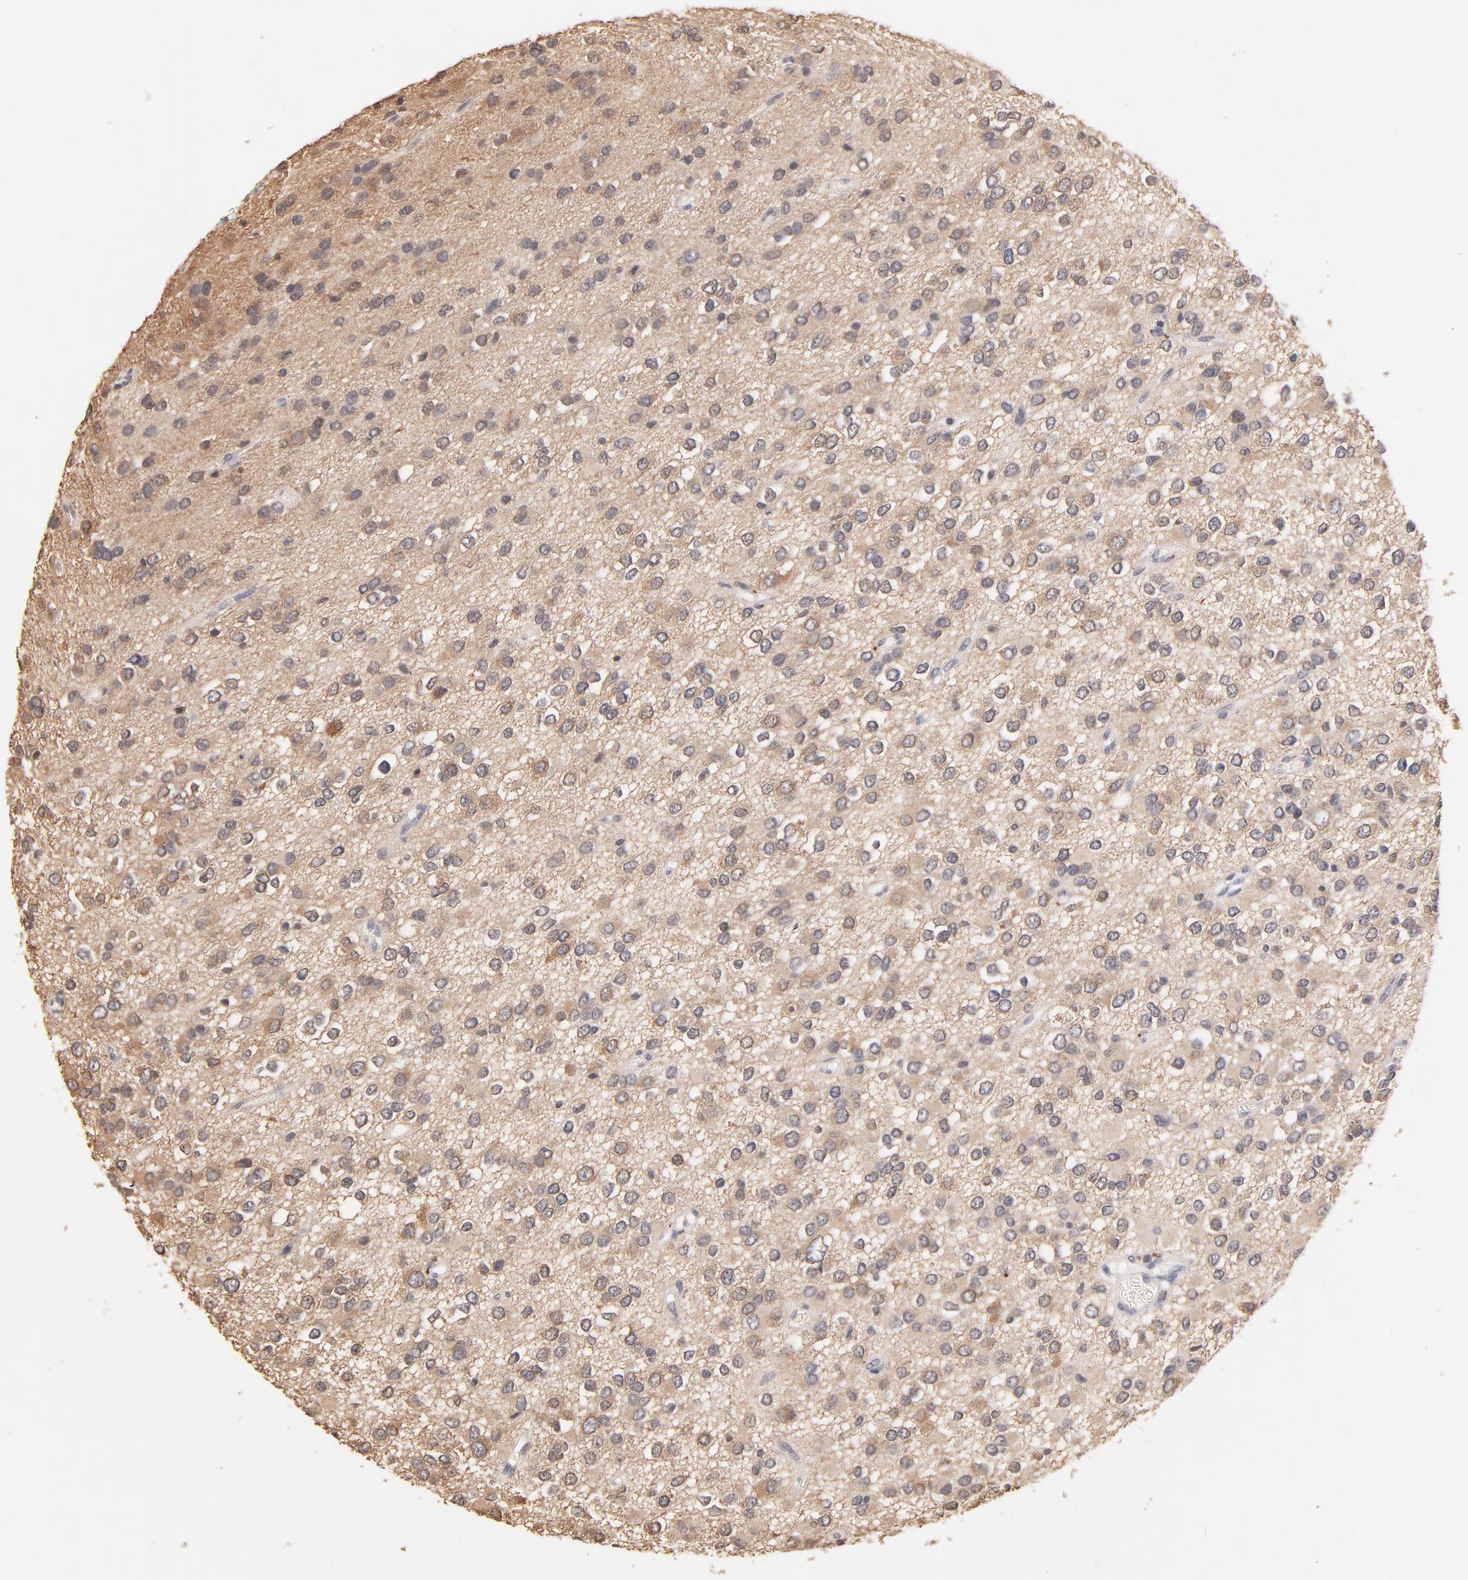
{"staining": {"intensity": "moderate", "quantity": "<25%", "location": "cytoplasmic/membranous"}, "tissue": "glioma", "cell_type": "Tumor cells", "image_type": "cancer", "snomed": [{"axis": "morphology", "description": "Glioma, malignant, Low grade"}, {"axis": "topography", "description": "Brain"}], "caption": "This micrograph shows malignant glioma (low-grade) stained with immunohistochemistry (IHC) to label a protein in brown. The cytoplasmic/membranous of tumor cells show moderate positivity for the protein. Nuclei are counter-stained blue.", "gene": "RIBC2", "patient": {"sex": "male", "age": 42}}